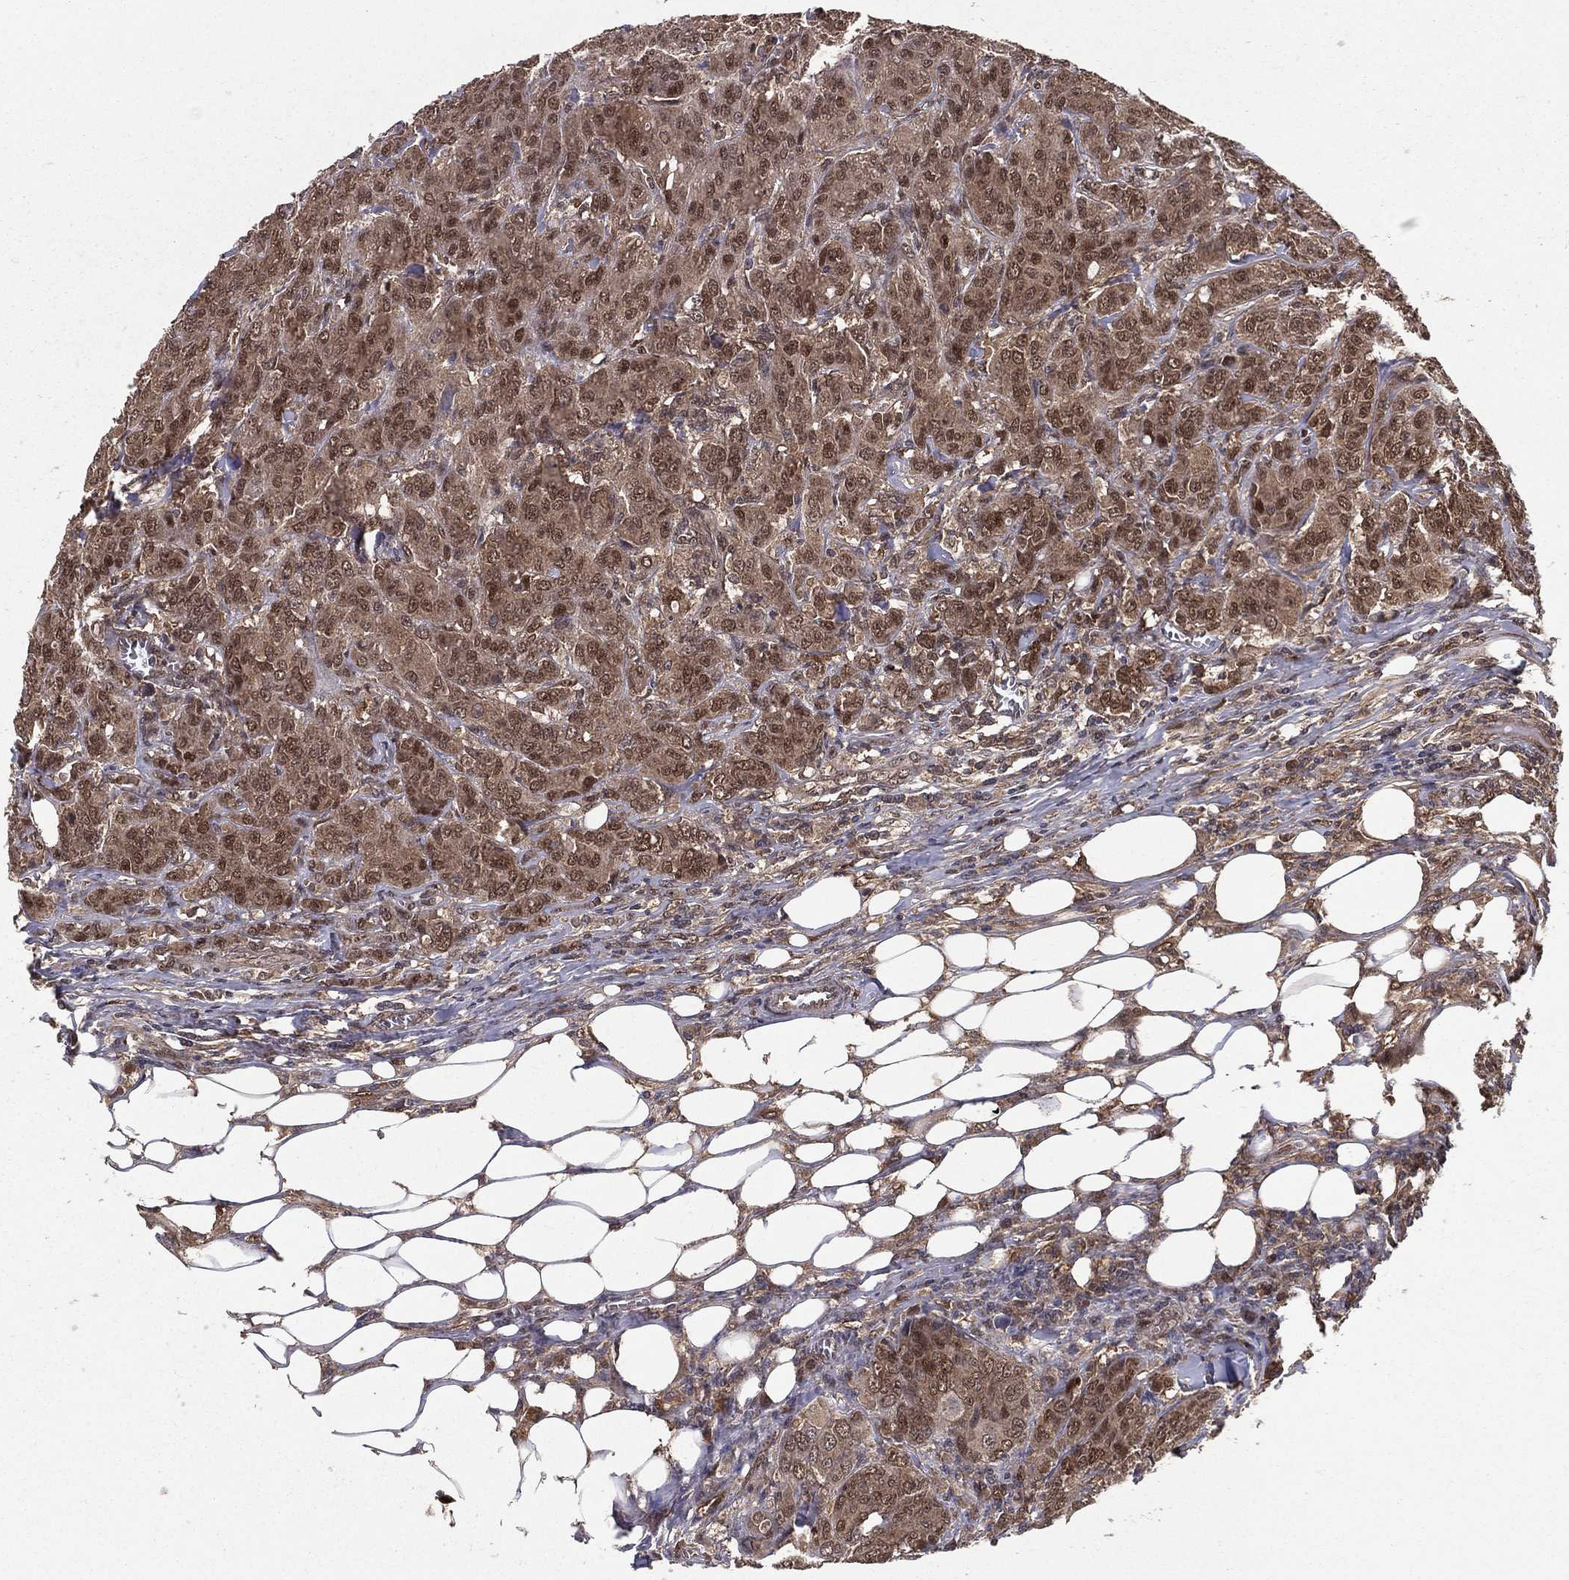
{"staining": {"intensity": "moderate", "quantity": ">75%", "location": "cytoplasmic/membranous,nuclear"}, "tissue": "breast cancer", "cell_type": "Tumor cells", "image_type": "cancer", "snomed": [{"axis": "morphology", "description": "Duct carcinoma"}, {"axis": "topography", "description": "Breast"}], "caption": "An IHC histopathology image of neoplastic tissue is shown. Protein staining in brown shows moderate cytoplasmic/membranous and nuclear positivity in breast cancer within tumor cells.", "gene": "CARM1", "patient": {"sex": "female", "age": 43}}